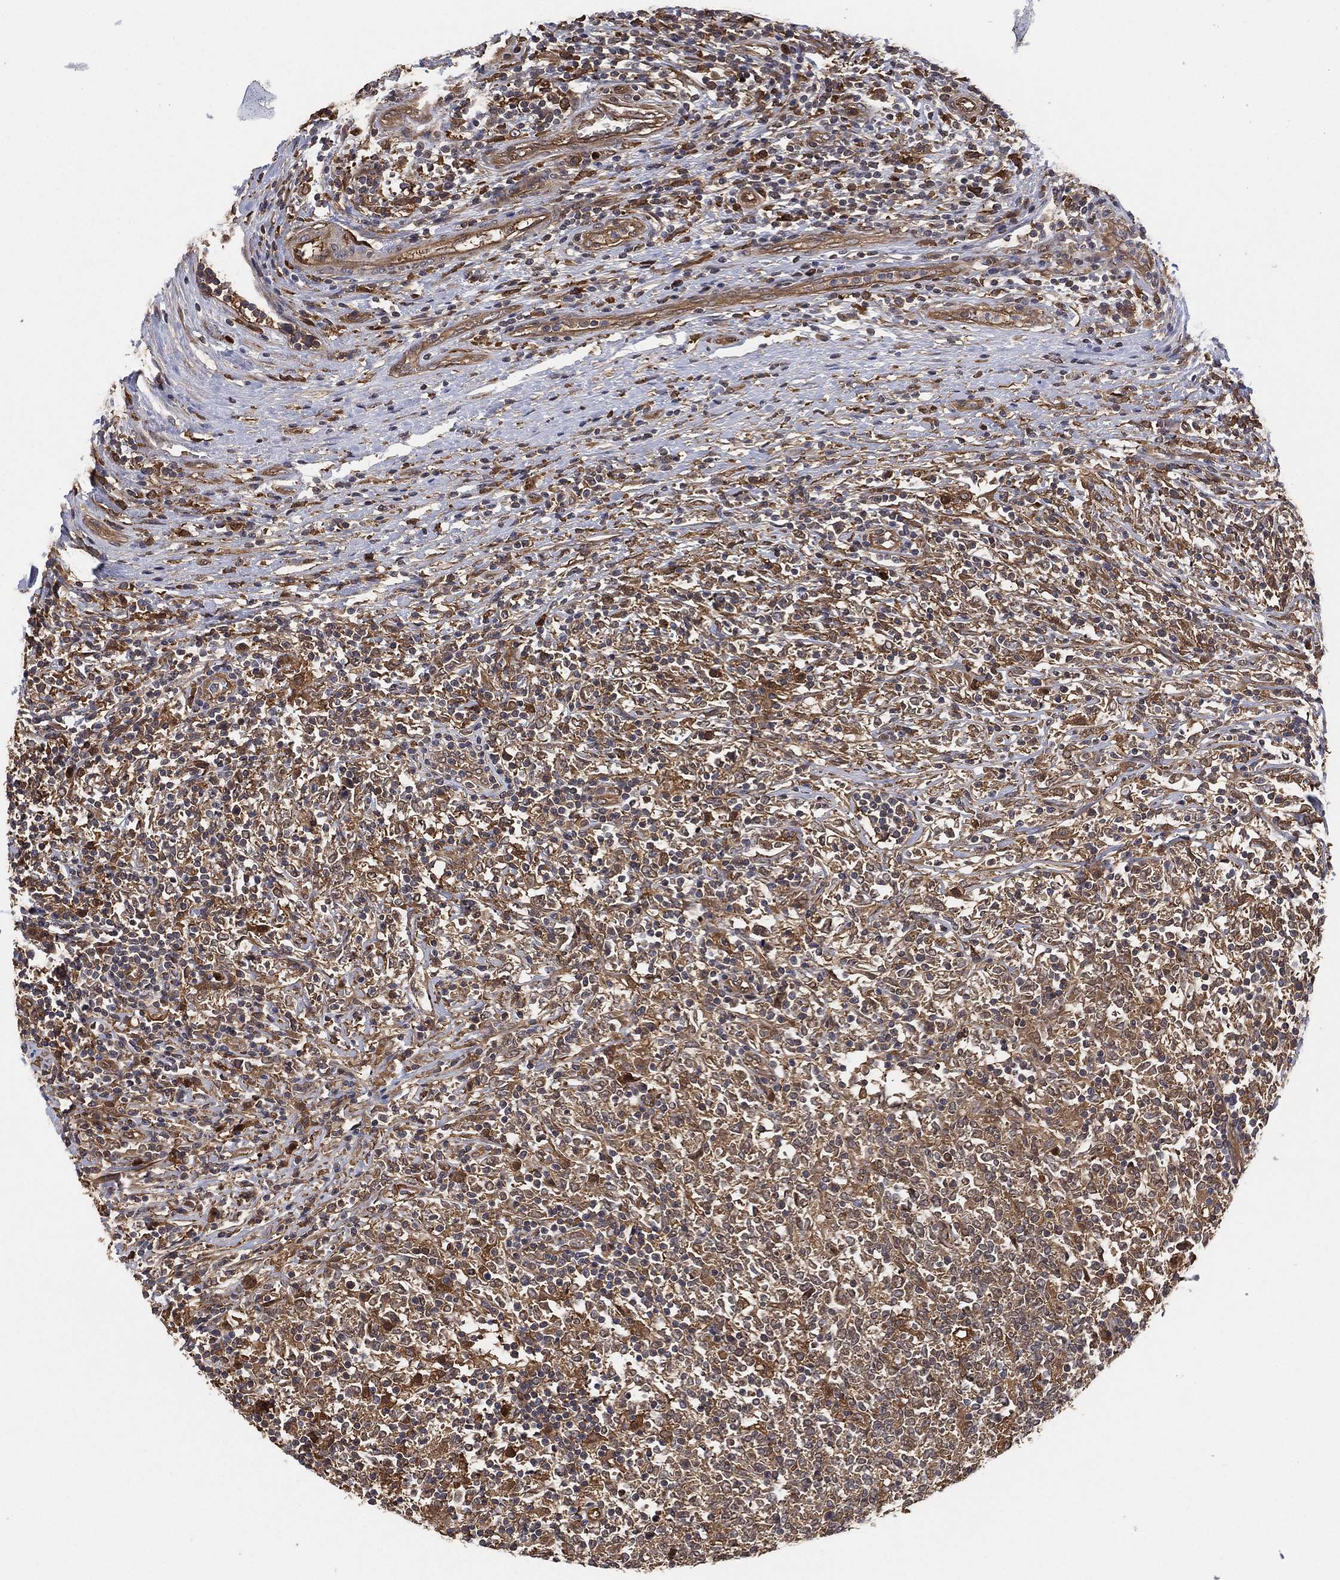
{"staining": {"intensity": "moderate", "quantity": "25%-75%", "location": "cytoplasmic/membranous"}, "tissue": "lymphoma", "cell_type": "Tumor cells", "image_type": "cancer", "snomed": [{"axis": "morphology", "description": "Malignant lymphoma, non-Hodgkin's type, High grade"}, {"axis": "topography", "description": "Lymph node"}], "caption": "IHC micrograph of neoplastic tissue: lymphoma stained using IHC exhibits medium levels of moderate protein expression localized specifically in the cytoplasmic/membranous of tumor cells, appearing as a cytoplasmic/membranous brown color.", "gene": "PSMG4", "patient": {"sex": "female", "age": 84}}